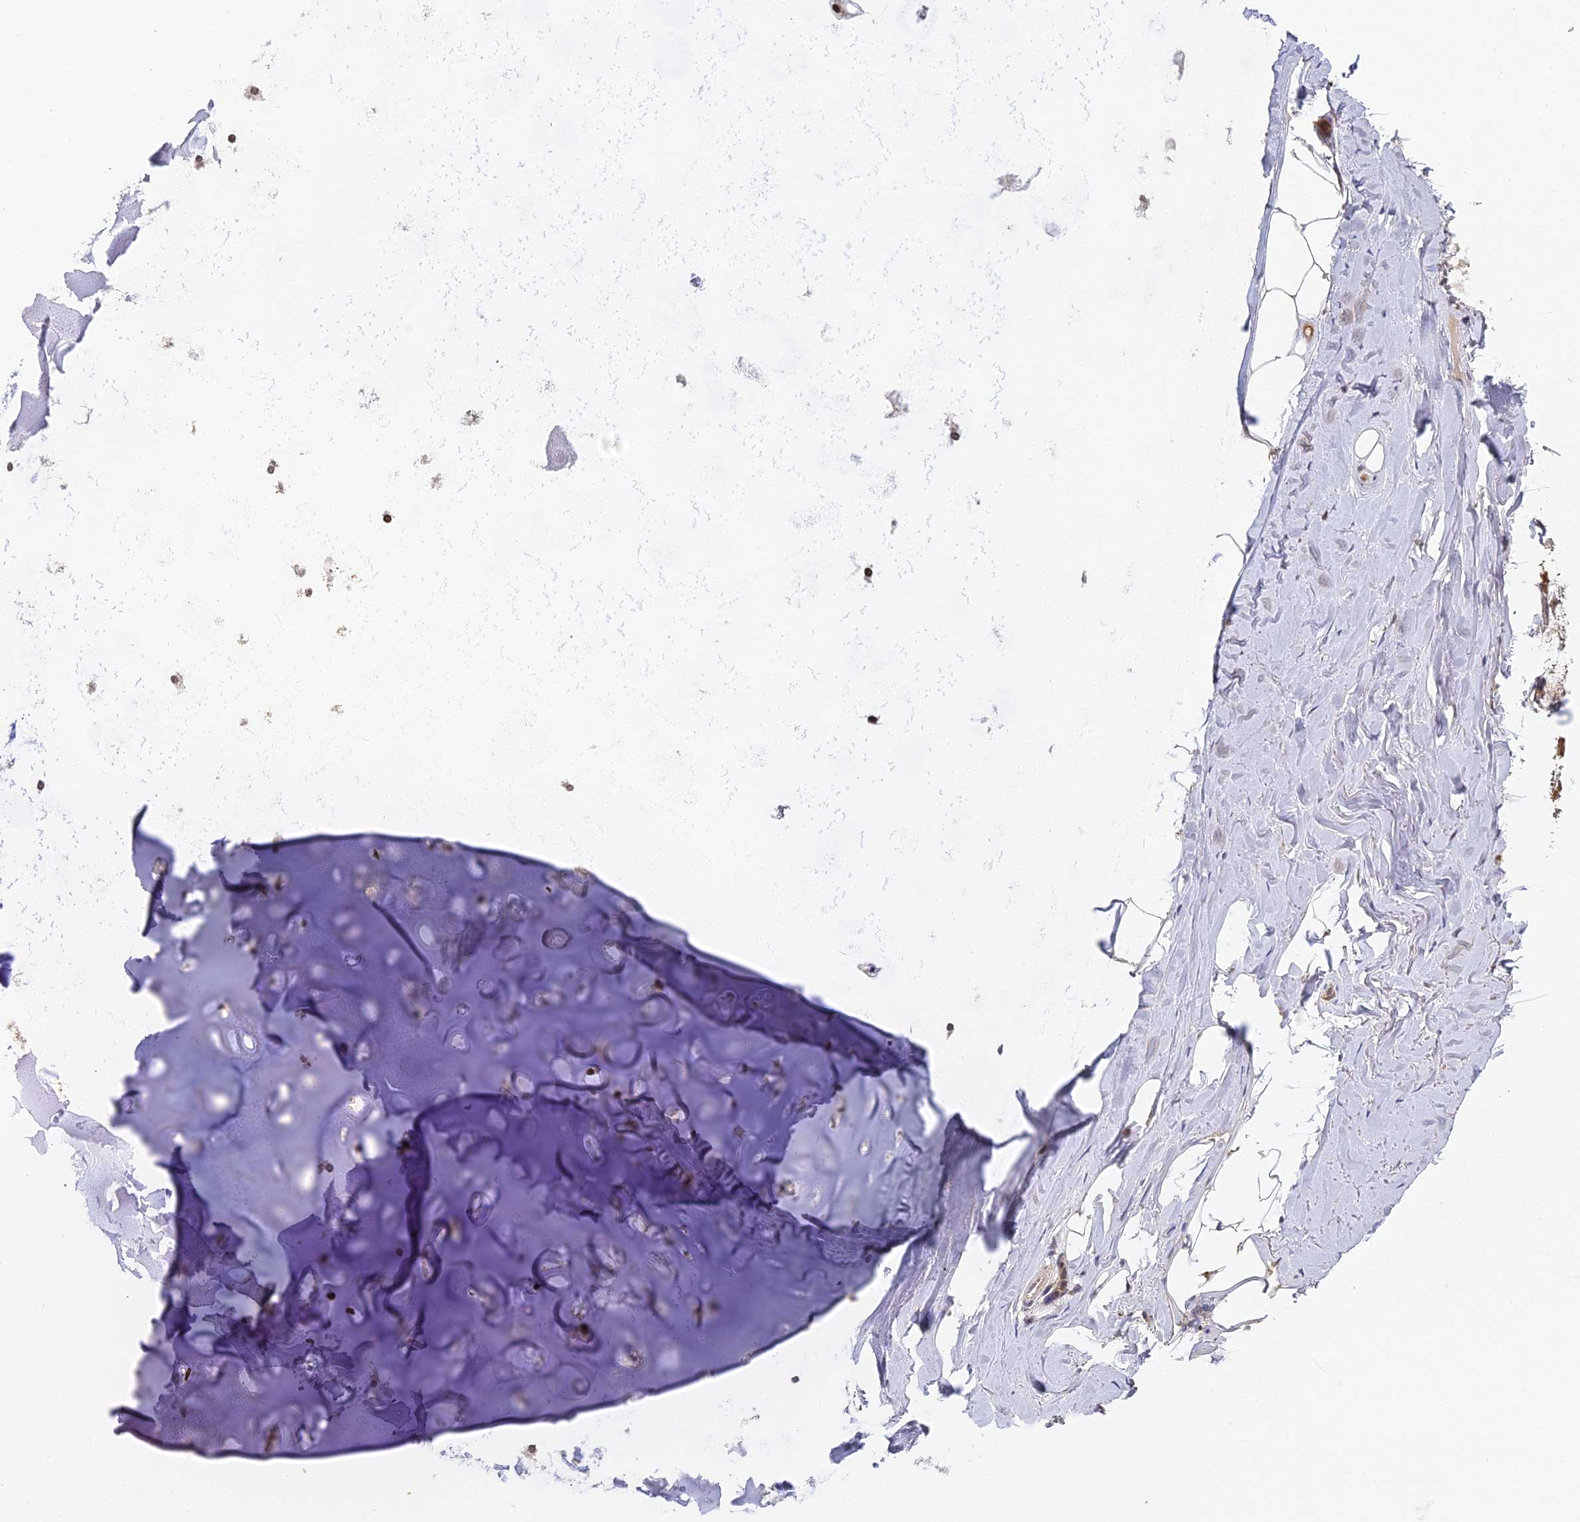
{"staining": {"intensity": "negative", "quantity": "none", "location": "none"}, "tissue": "adipose tissue", "cell_type": "Adipocytes", "image_type": "normal", "snomed": [{"axis": "morphology", "description": "Normal tissue, NOS"}, {"axis": "topography", "description": "Lymph node"}, {"axis": "topography", "description": "Bronchus"}], "caption": "The micrograph reveals no significant positivity in adipocytes of adipose tissue.", "gene": "DNAAF10", "patient": {"sex": "male", "age": 63}}